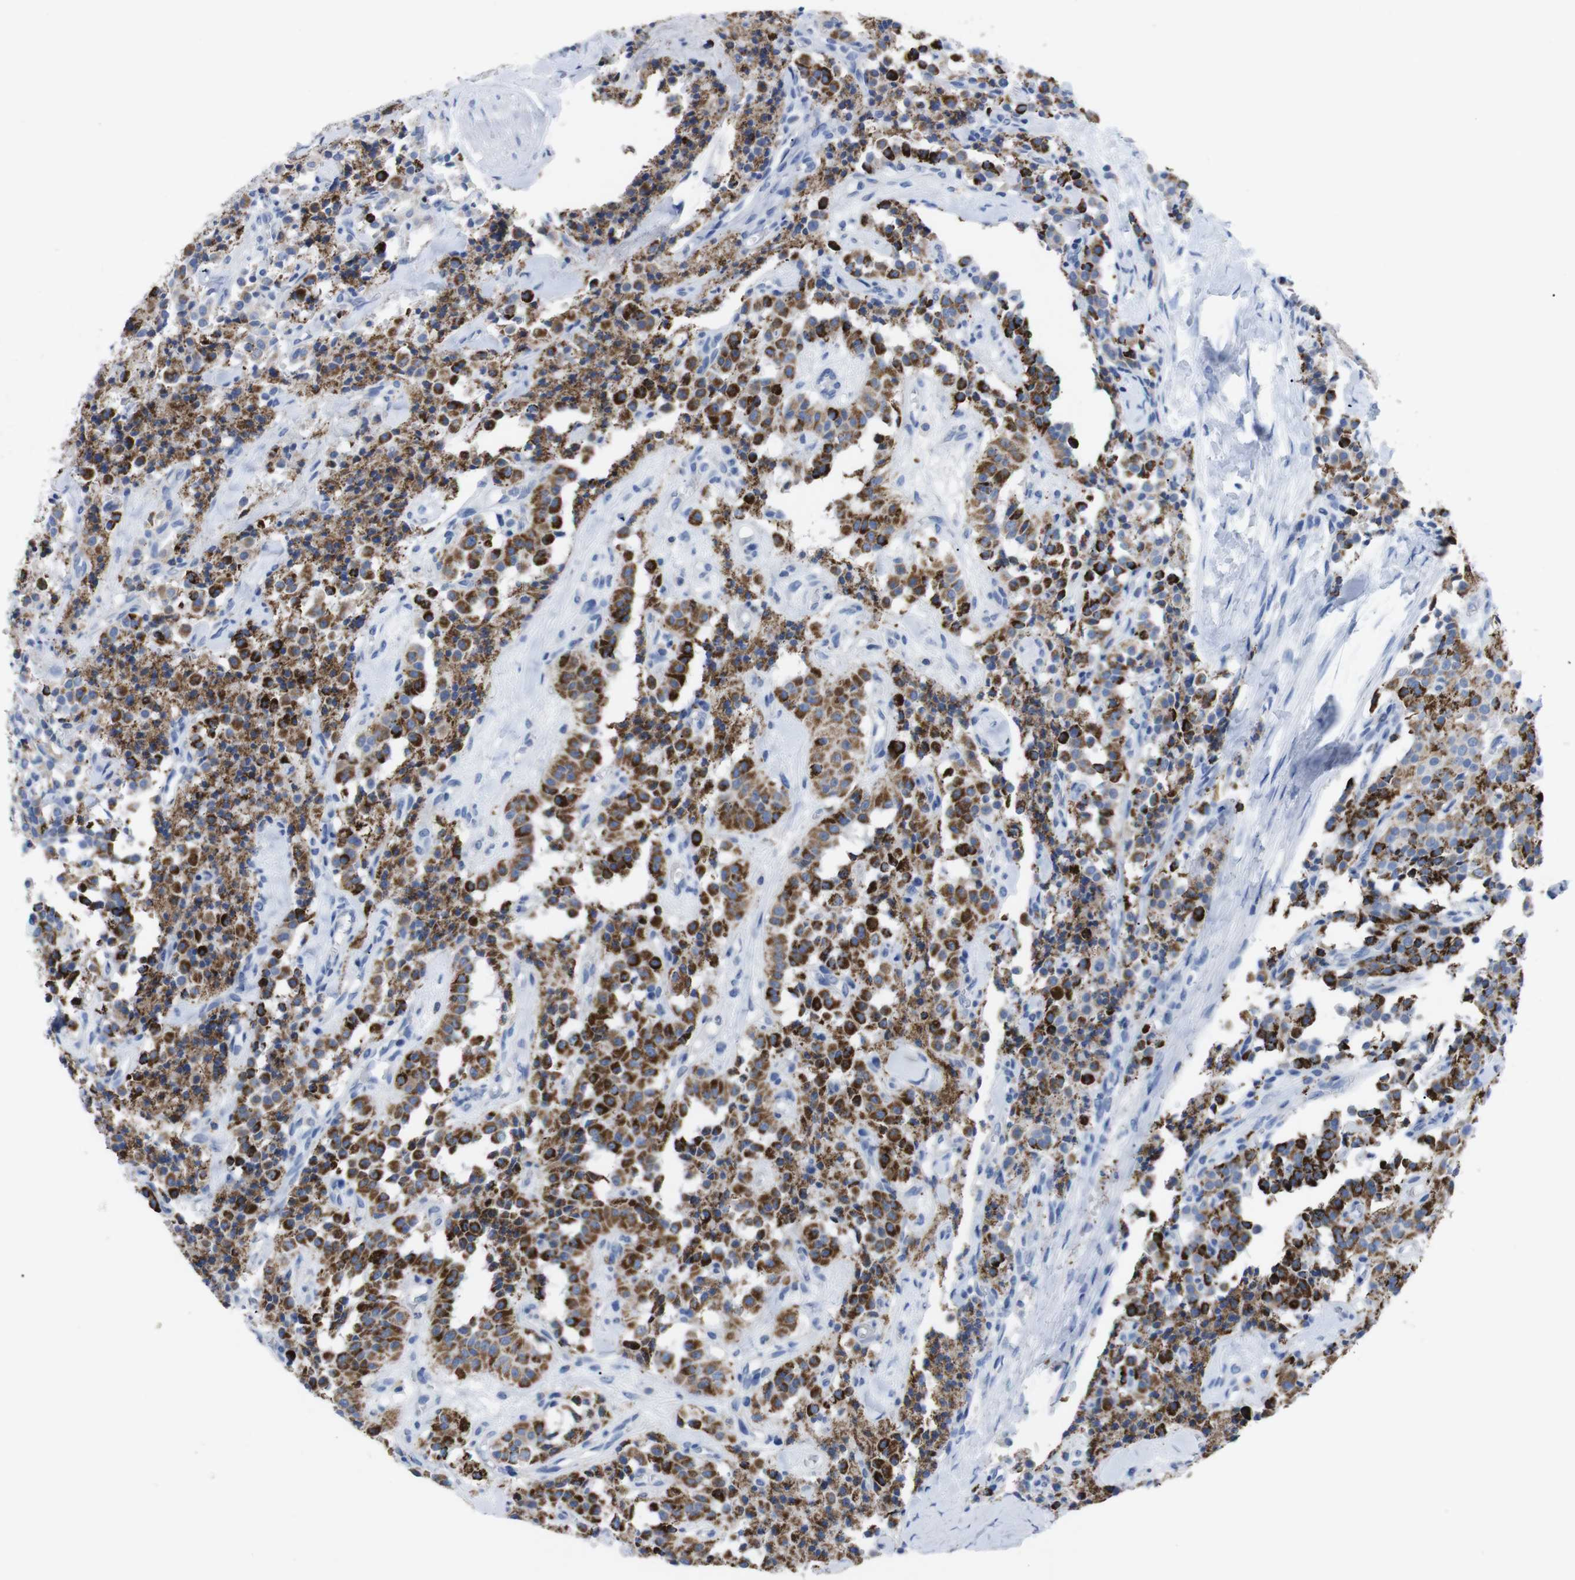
{"staining": {"intensity": "strong", "quantity": ">75%", "location": "cytoplasmic/membranous"}, "tissue": "carcinoid", "cell_type": "Tumor cells", "image_type": "cancer", "snomed": [{"axis": "morphology", "description": "Carcinoid, malignant, NOS"}, {"axis": "topography", "description": "Lung"}], "caption": "Immunohistochemical staining of human carcinoid displays high levels of strong cytoplasmic/membranous expression in approximately >75% of tumor cells.", "gene": "GJB2", "patient": {"sex": "male", "age": 30}}